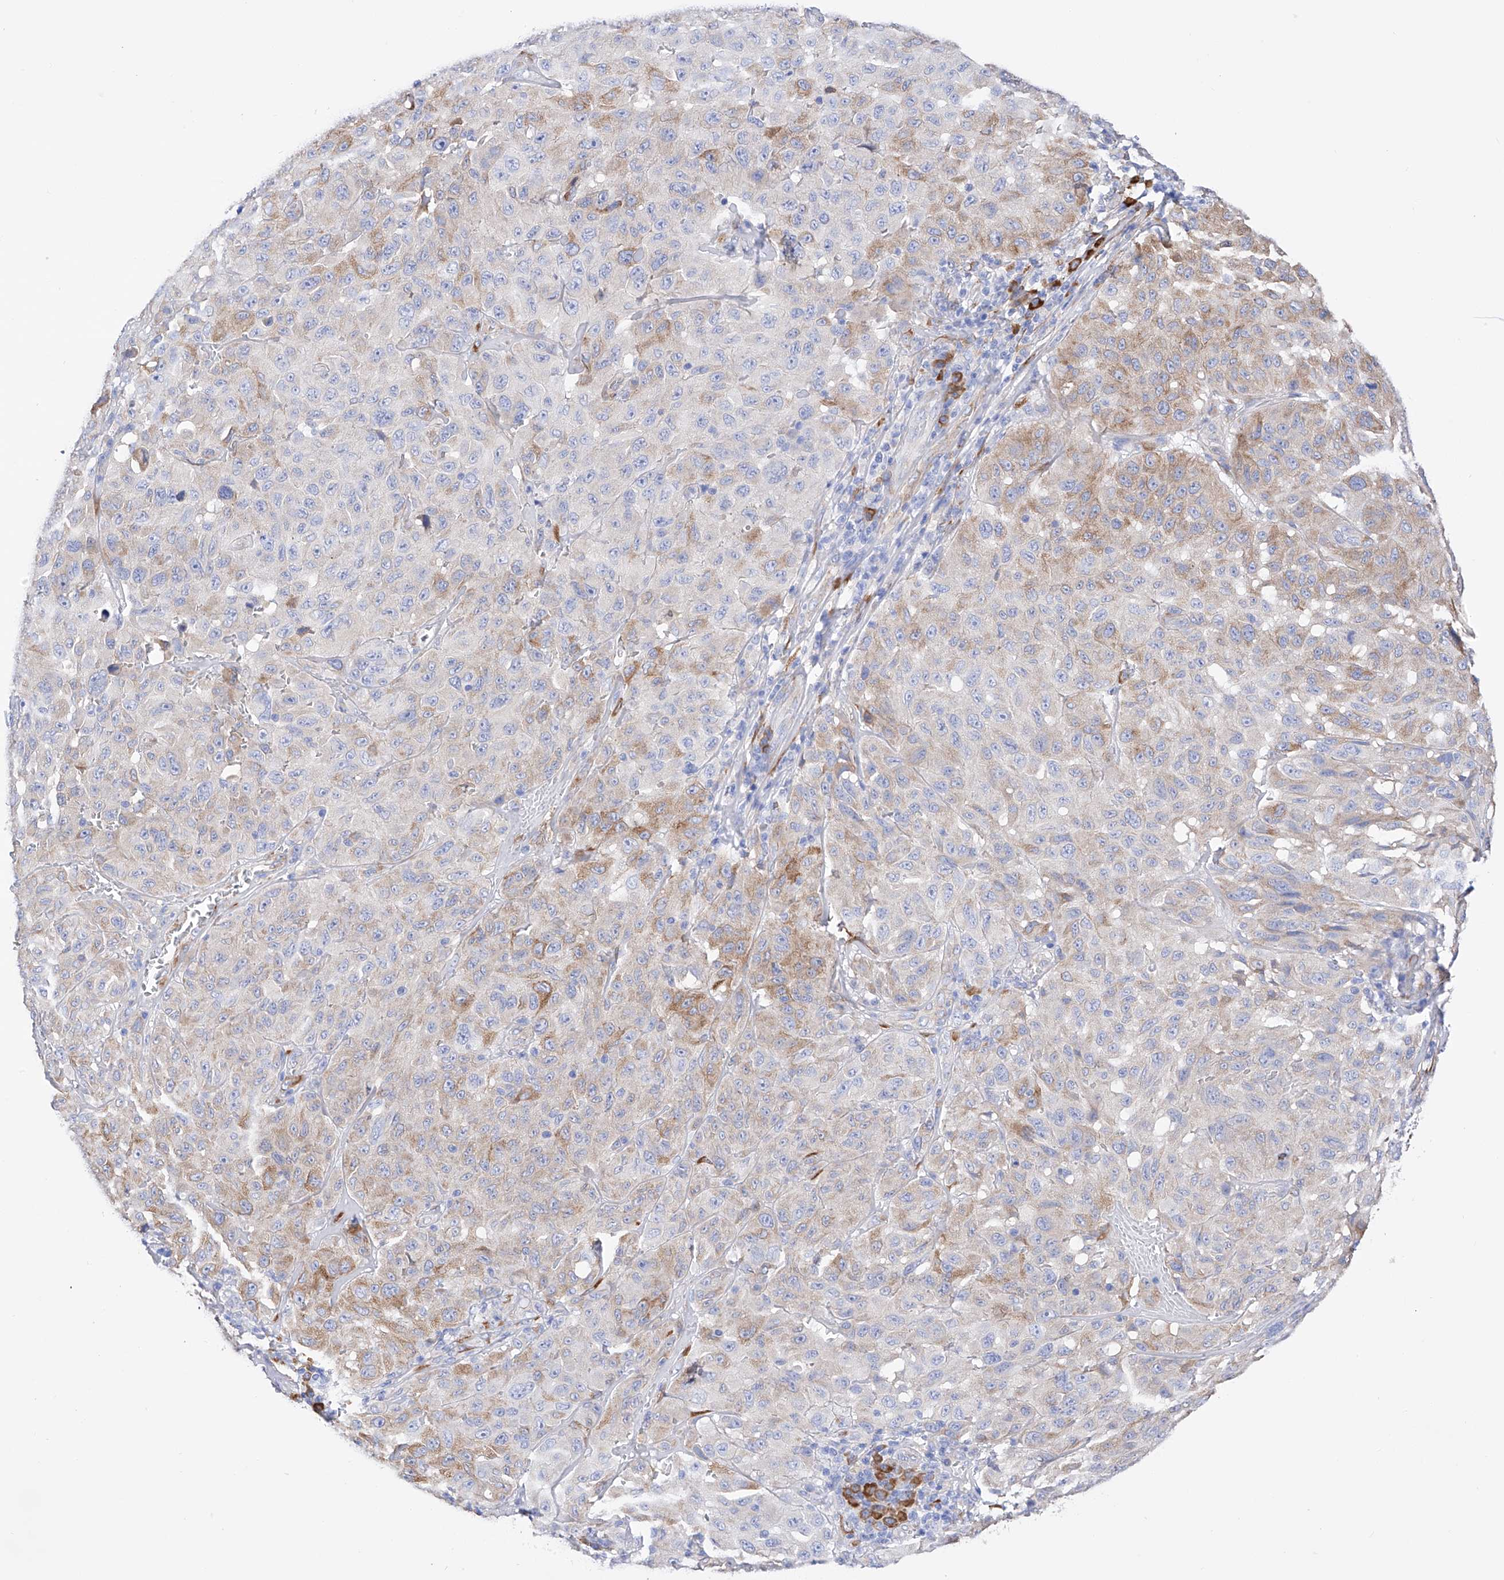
{"staining": {"intensity": "weak", "quantity": "<25%", "location": "cytoplasmic/membranous"}, "tissue": "melanoma", "cell_type": "Tumor cells", "image_type": "cancer", "snomed": [{"axis": "morphology", "description": "Malignant melanoma, NOS"}, {"axis": "topography", "description": "Skin"}], "caption": "High power microscopy photomicrograph of an immunohistochemistry photomicrograph of melanoma, revealing no significant expression in tumor cells.", "gene": "PDIA5", "patient": {"sex": "male", "age": 66}}